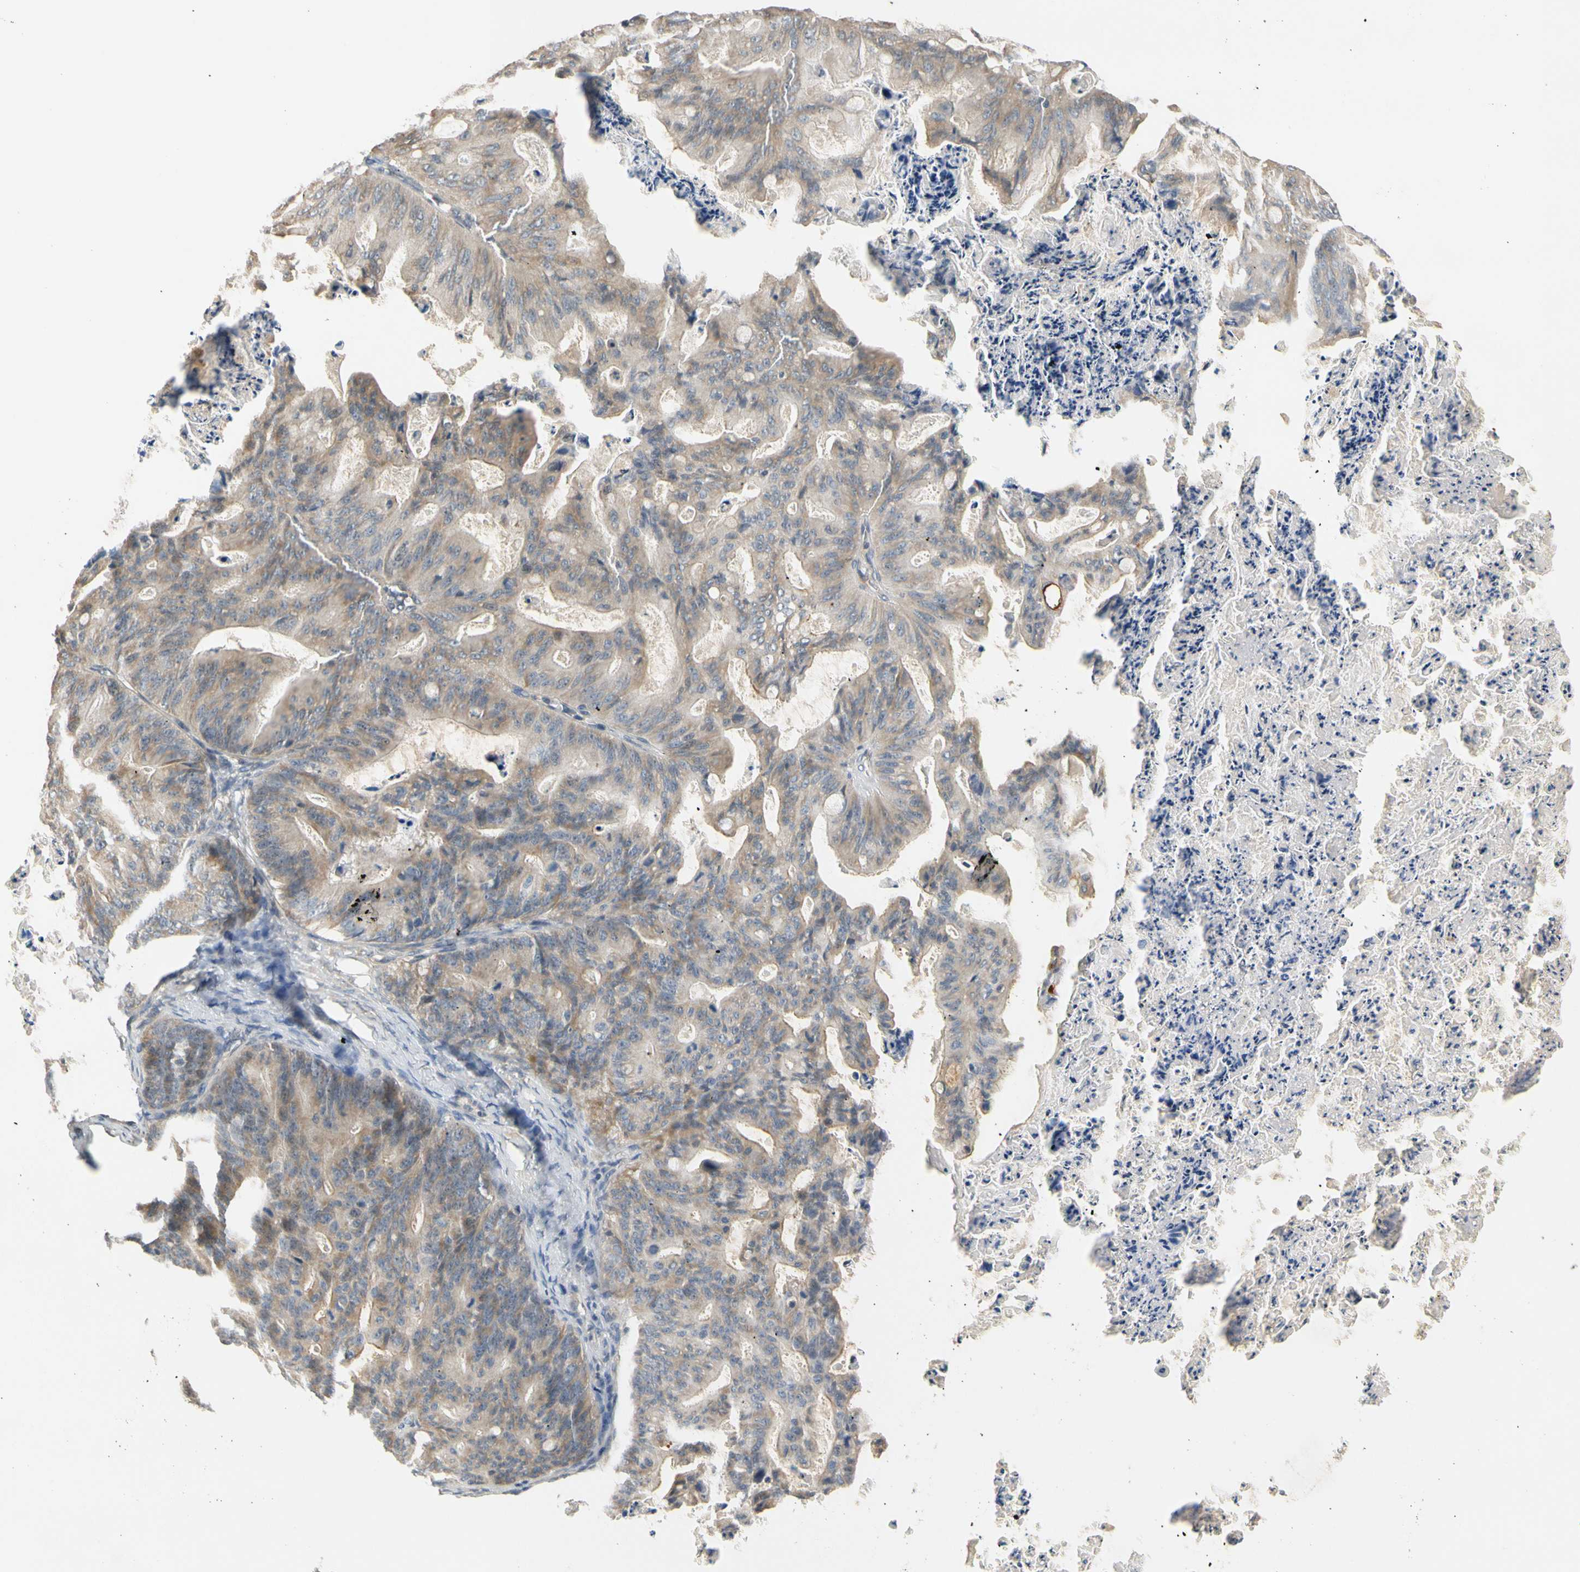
{"staining": {"intensity": "weak", "quantity": ">75%", "location": "cytoplasmic/membranous"}, "tissue": "ovarian cancer", "cell_type": "Tumor cells", "image_type": "cancer", "snomed": [{"axis": "morphology", "description": "Cystadenocarcinoma, mucinous, NOS"}, {"axis": "topography", "description": "Ovary"}], "caption": "Brown immunohistochemical staining in ovarian mucinous cystadenocarcinoma shows weak cytoplasmic/membranous positivity in about >75% of tumor cells.", "gene": "C4A", "patient": {"sex": "female", "age": 36}}